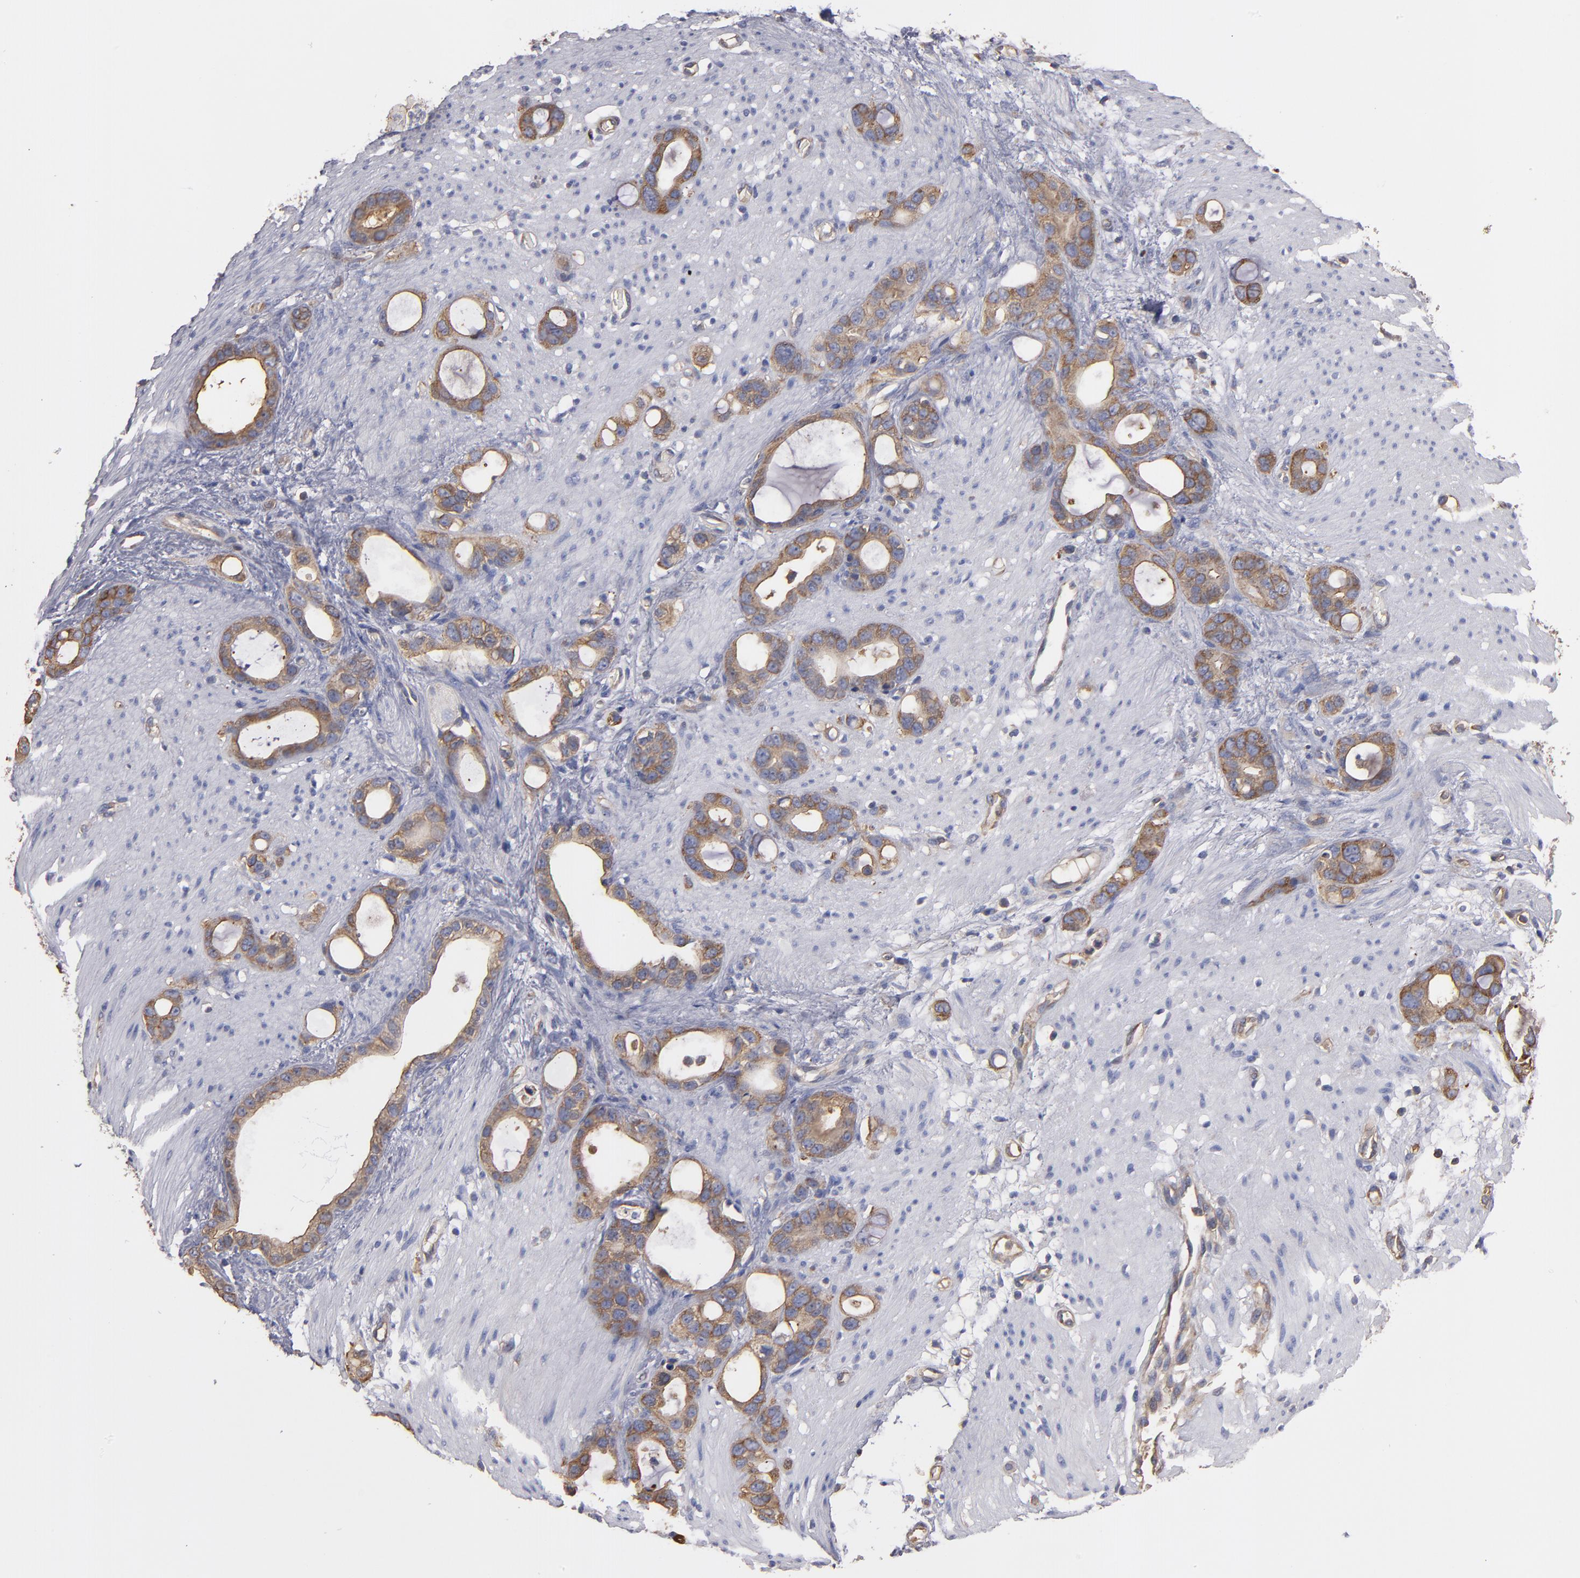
{"staining": {"intensity": "moderate", "quantity": ">75%", "location": "cytoplasmic/membranous"}, "tissue": "stomach cancer", "cell_type": "Tumor cells", "image_type": "cancer", "snomed": [{"axis": "morphology", "description": "Adenocarcinoma, NOS"}, {"axis": "topography", "description": "Stomach"}], "caption": "This micrograph demonstrates IHC staining of human stomach cancer (adenocarcinoma), with medium moderate cytoplasmic/membranous positivity in approximately >75% of tumor cells.", "gene": "ESYT2", "patient": {"sex": "female", "age": 75}}